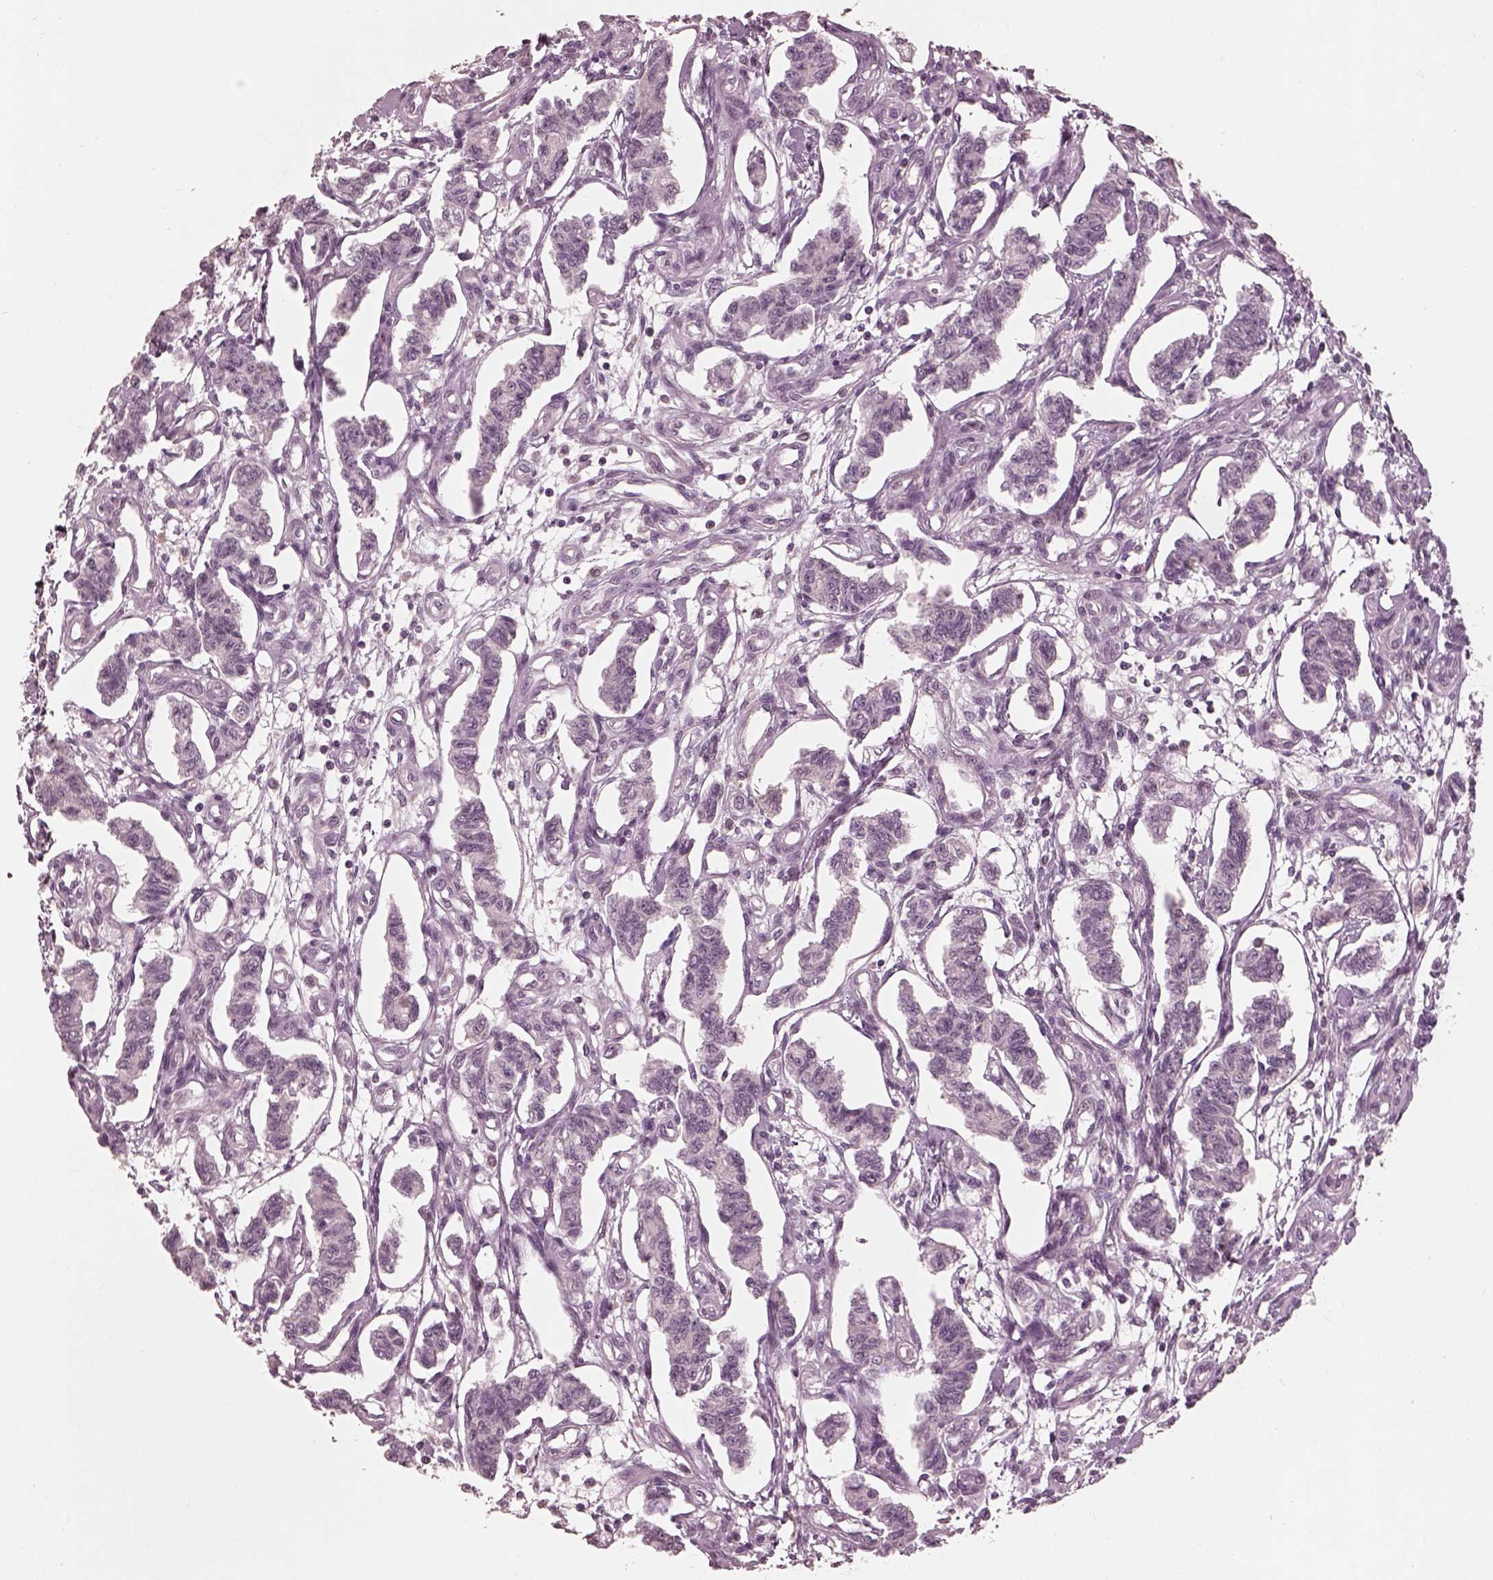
{"staining": {"intensity": "negative", "quantity": "none", "location": "none"}, "tissue": "carcinoid", "cell_type": "Tumor cells", "image_type": "cancer", "snomed": [{"axis": "morphology", "description": "Carcinoid, malignant, NOS"}, {"axis": "topography", "description": "Kidney"}], "caption": "Image shows no significant protein expression in tumor cells of carcinoid.", "gene": "KCNA2", "patient": {"sex": "female", "age": 41}}